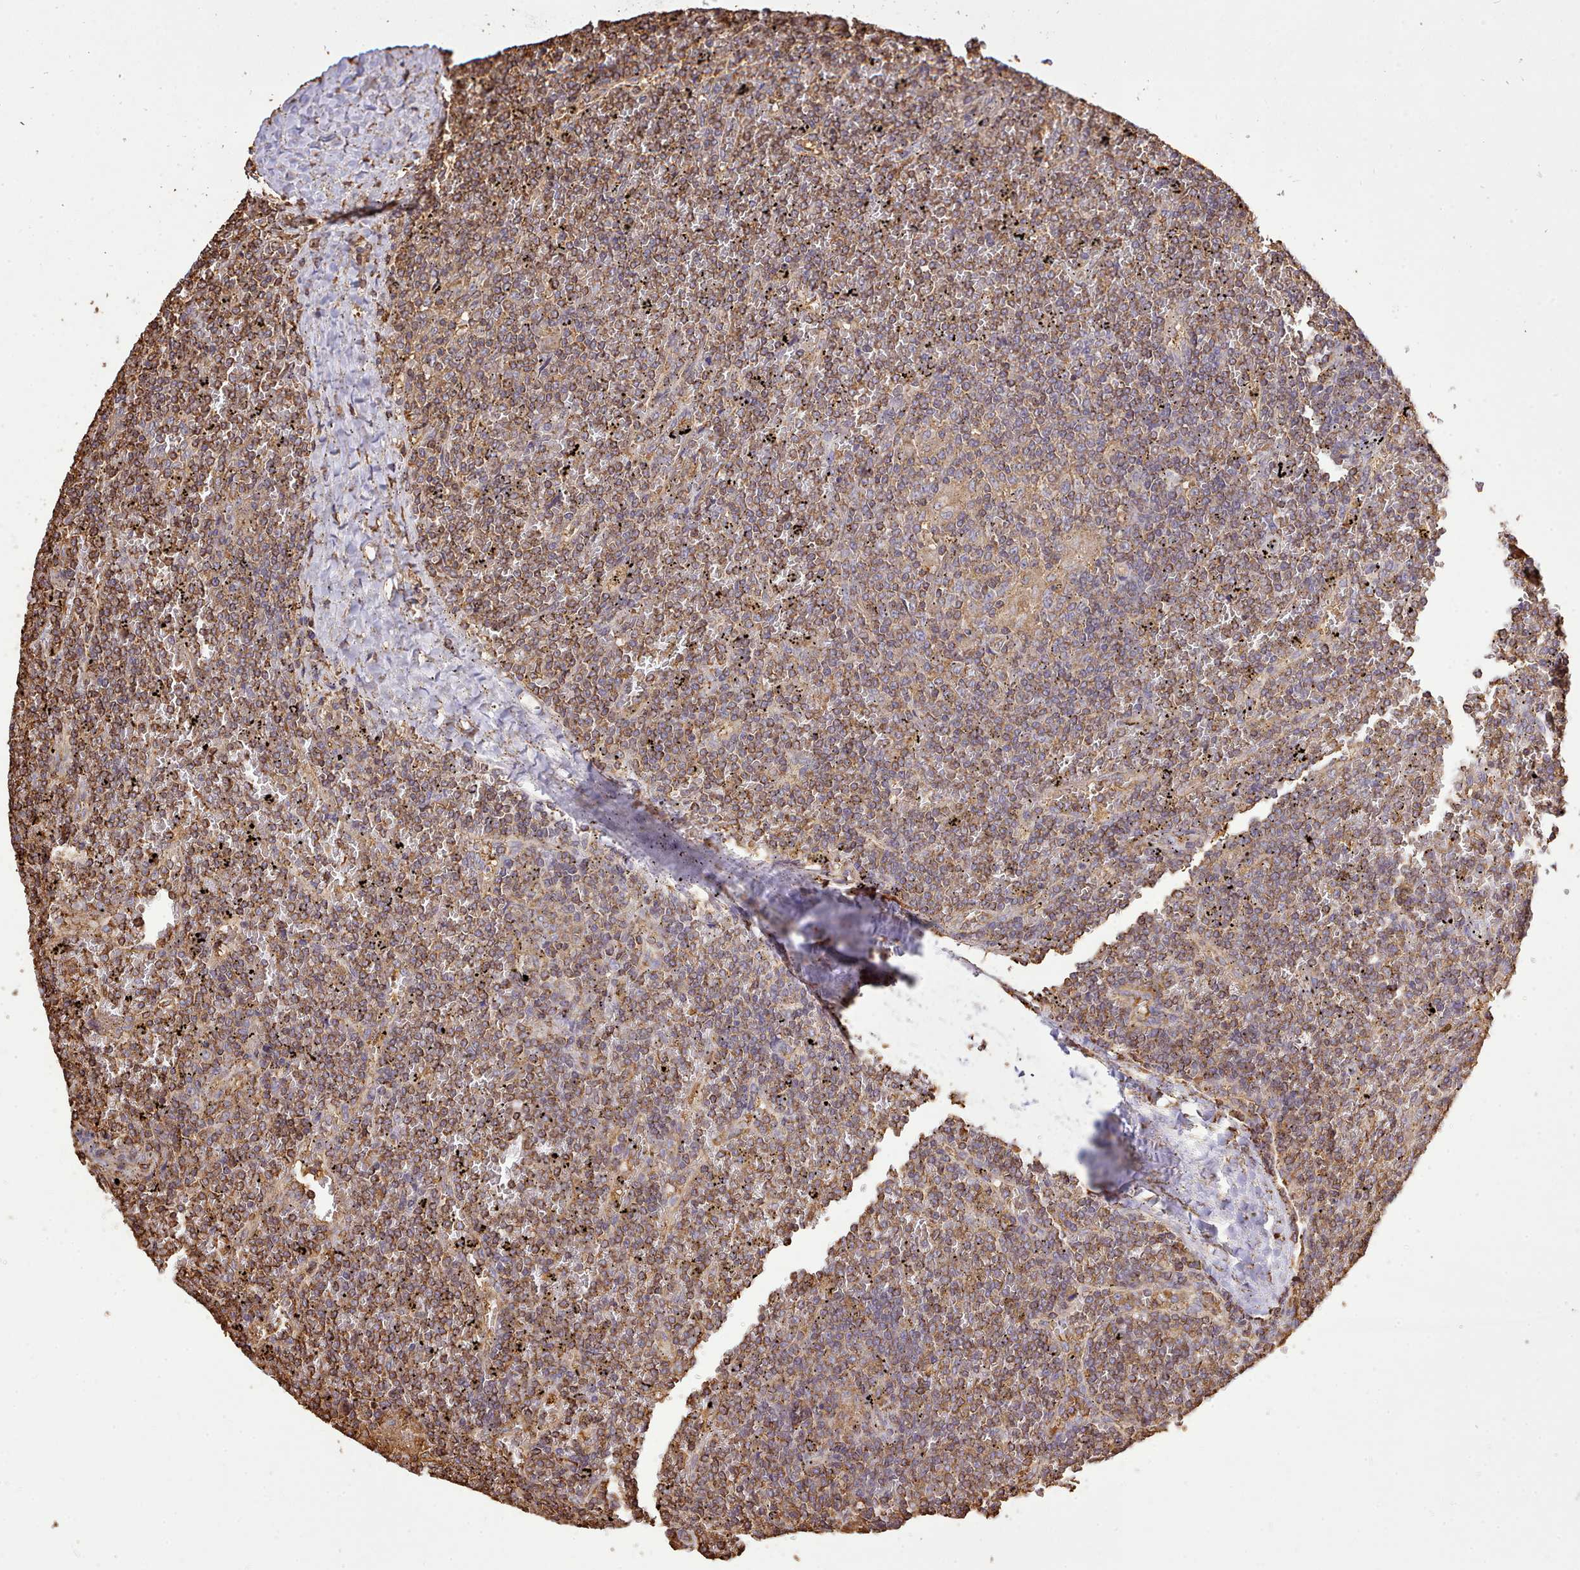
{"staining": {"intensity": "moderate", "quantity": ">75%", "location": "cytoplasmic/membranous"}, "tissue": "lymphoma", "cell_type": "Tumor cells", "image_type": "cancer", "snomed": [{"axis": "morphology", "description": "Malignant lymphoma, non-Hodgkin's type, Low grade"}, {"axis": "topography", "description": "Spleen"}], "caption": "There is medium levels of moderate cytoplasmic/membranous staining in tumor cells of lymphoma, as demonstrated by immunohistochemical staining (brown color).", "gene": "CAPZA1", "patient": {"sex": "female", "age": 19}}